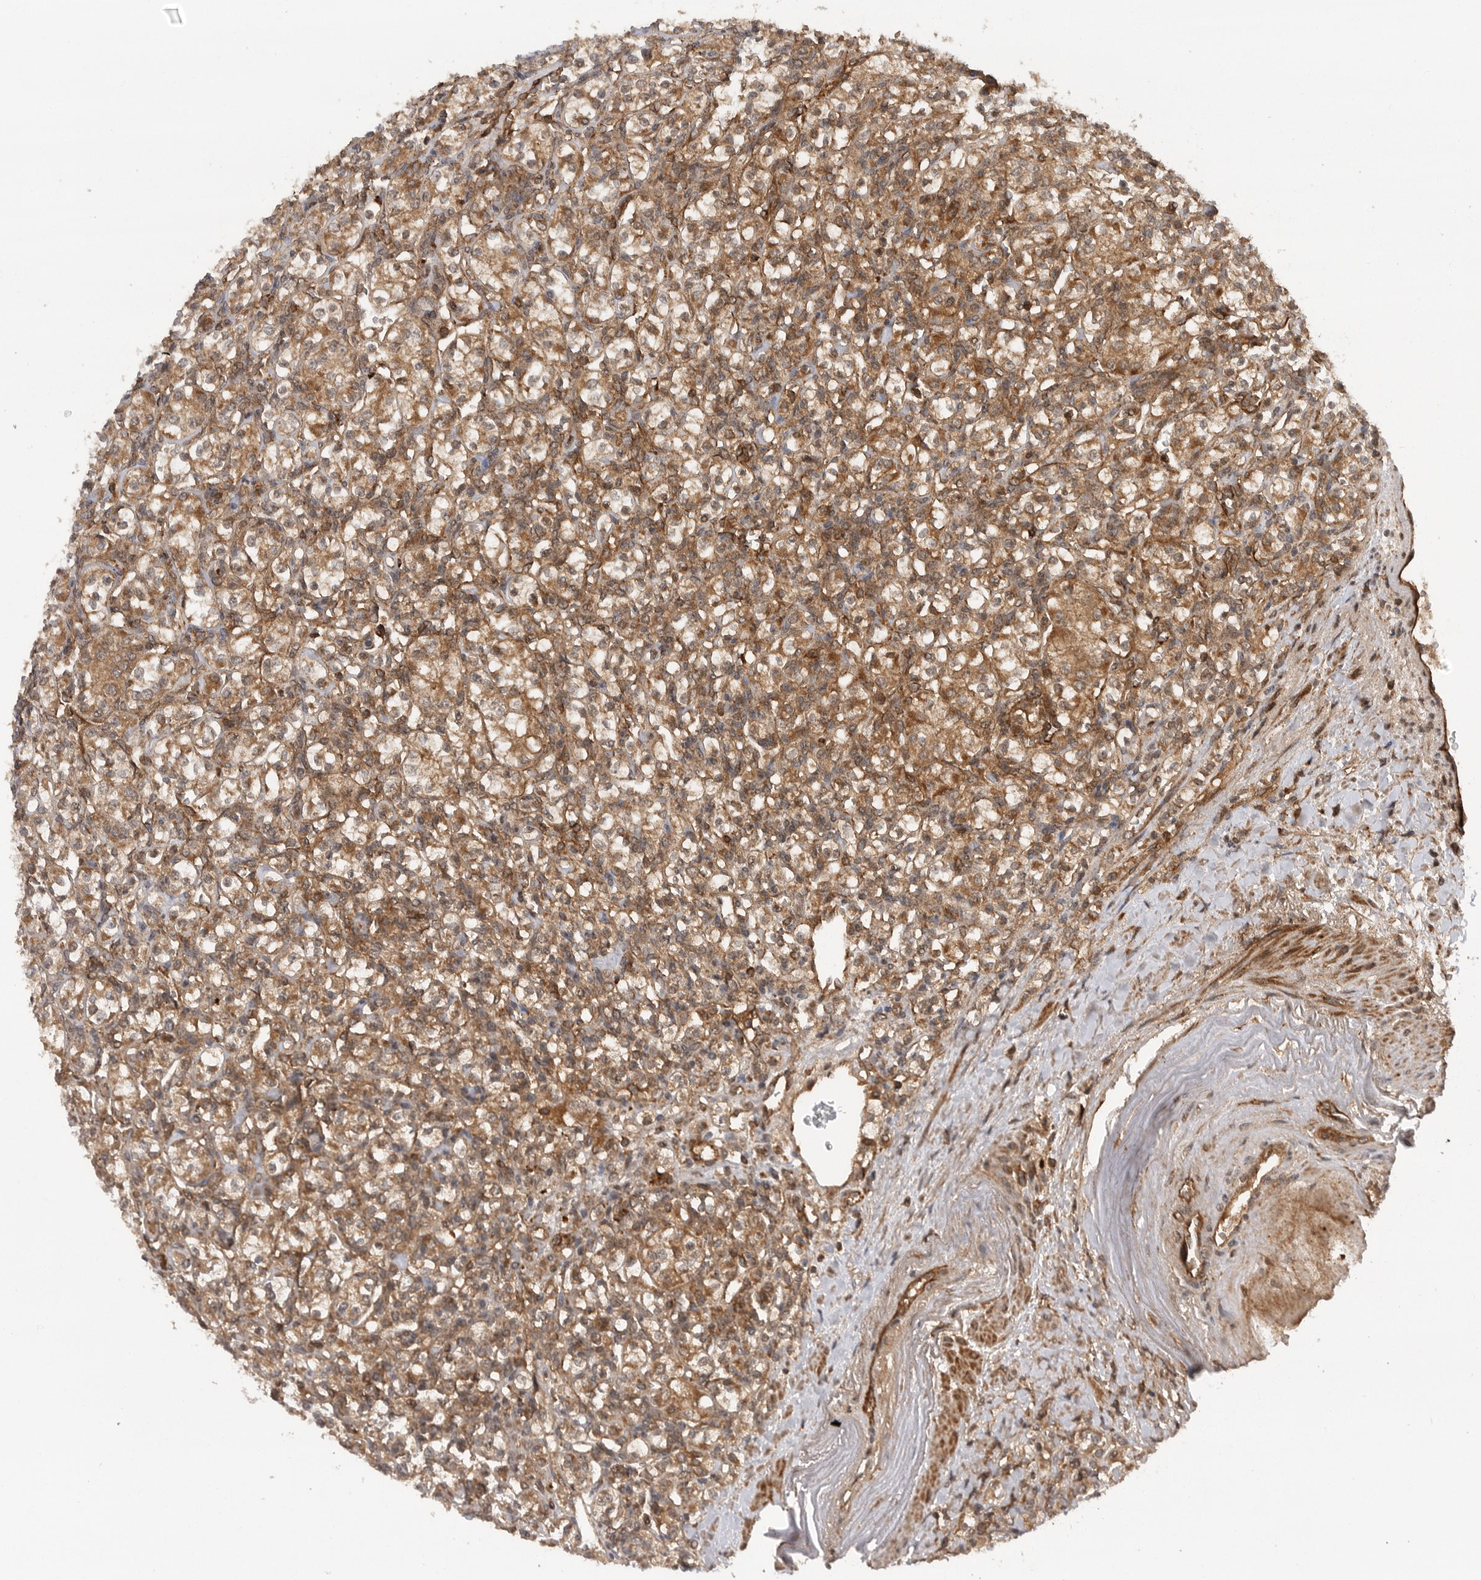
{"staining": {"intensity": "moderate", "quantity": ">75%", "location": "cytoplasmic/membranous"}, "tissue": "renal cancer", "cell_type": "Tumor cells", "image_type": "cancer", "snomed": [{"axis": "morphology", "description": "Adenocarcinoma, NOS"}, {"axis": "topography", "description": "Kidney"}], "caption": "Approximately >75% of tumor cells in renal cancer (adenocarcinoma) reveal moderate cytoplasmic/membranous protein expression as visualized by brown immunohistochemical staining.", "gene": "PRDX4", "patient": {"sex": "male", "age": 77}}